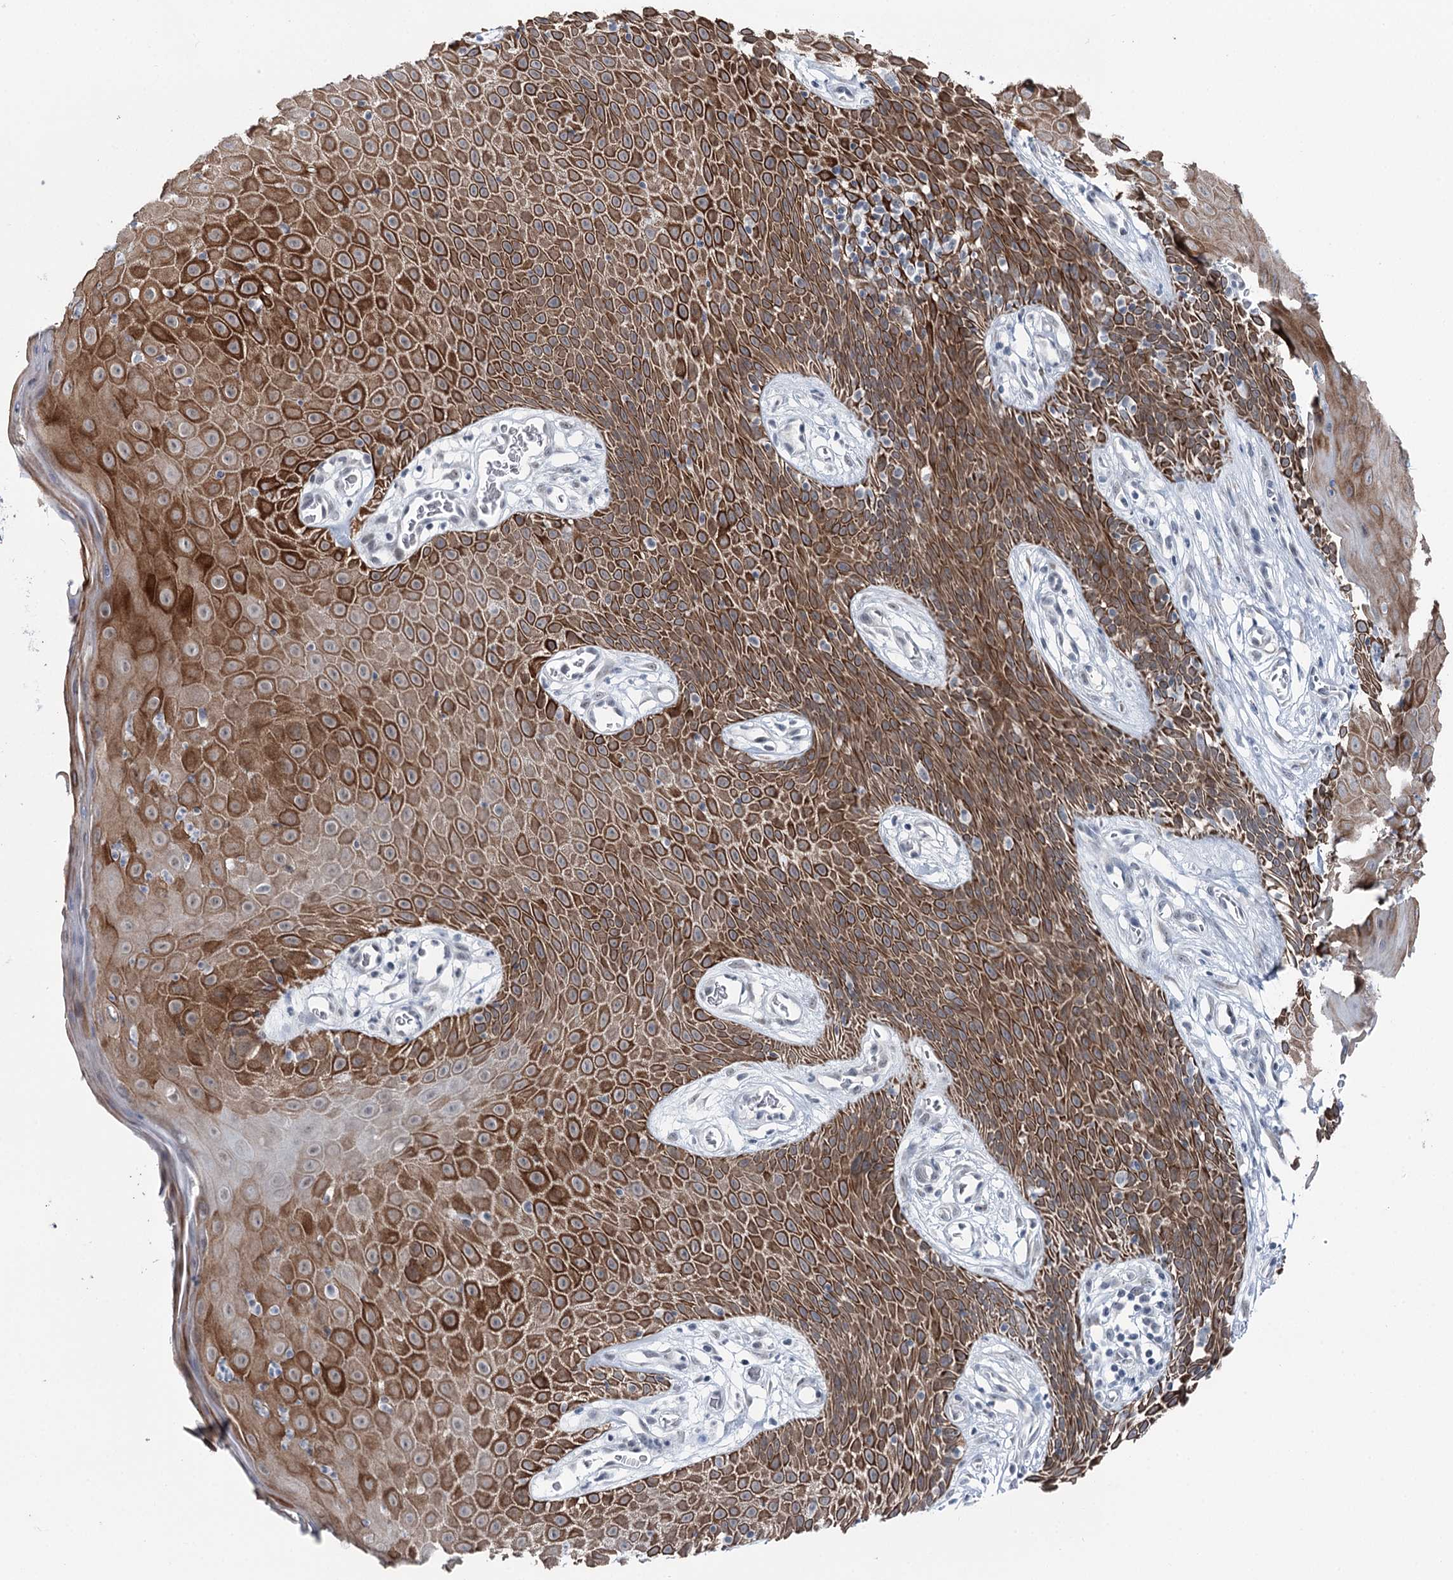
{"staining": {"intensity": "strong", "quantity": ">75%", "location": "cytoplasmic/membranous"}, "tissue": "skin", "cell_type": "Epidermal cells", "image_type": "normal", "snomed": [{"axis": "morphology", "description": "Normal tissue, NOS"}, {"axis": "topography", "description": "Vulva"}], "caption": "Immunohistochemistry (IHC) (DAB (3,3'-diaminobenzidine)) staining of normal human skin exhibits strong cytoplasmic/membranous protein positivity in about >75% of epidermal cells. (IHC, brightfield microscopy, high magnification).", "gene": "STEEP1", "patient": {"sex": "female", "age": 68}}